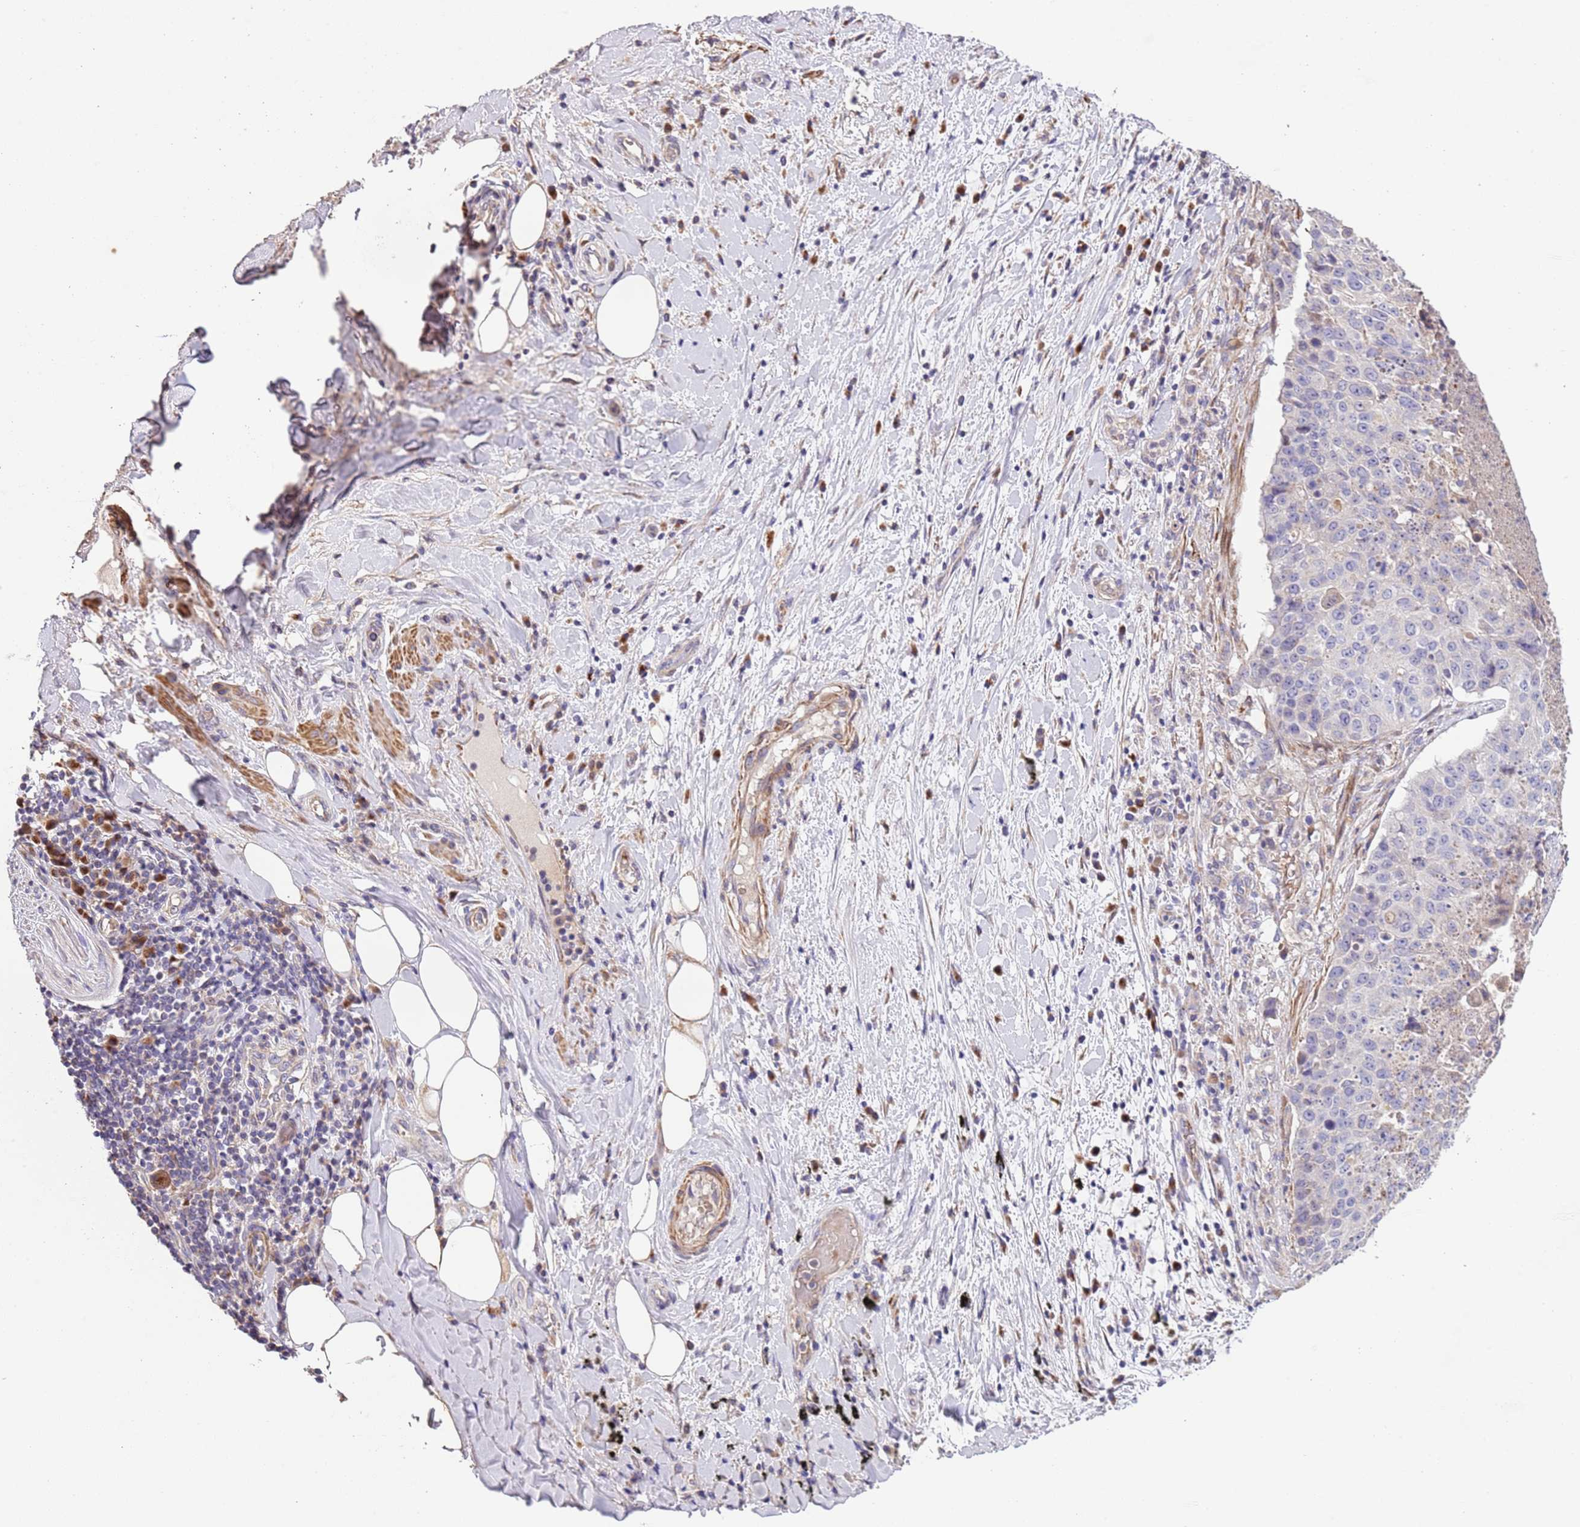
{"staining": {"intensity": "weak", "quantity": "25%-75%", "location": "cytoplasmic/membranous"}, "tissue": "adipose tissue", "cell_type": "Adipocytes", "image_type": "normal", "snomed": [{"axis": "morphology", "description": "Normal tissue, NOS"}, {"axis": "morphology", "description": "Squamous cell carcinoma, NOS"}, {"axis": "topography", "description": "Bronchus"}, {"axis": "topography", "description": "Lung"}], "caption": "Normal adipose tissue was stained to show a protein in brown. There is low levels of weak cytoplasmic/membranous staining in about 25%-75% of adipocytes.", "gene": "PIGA", "patient": {"sex": "male", "age": 64}}